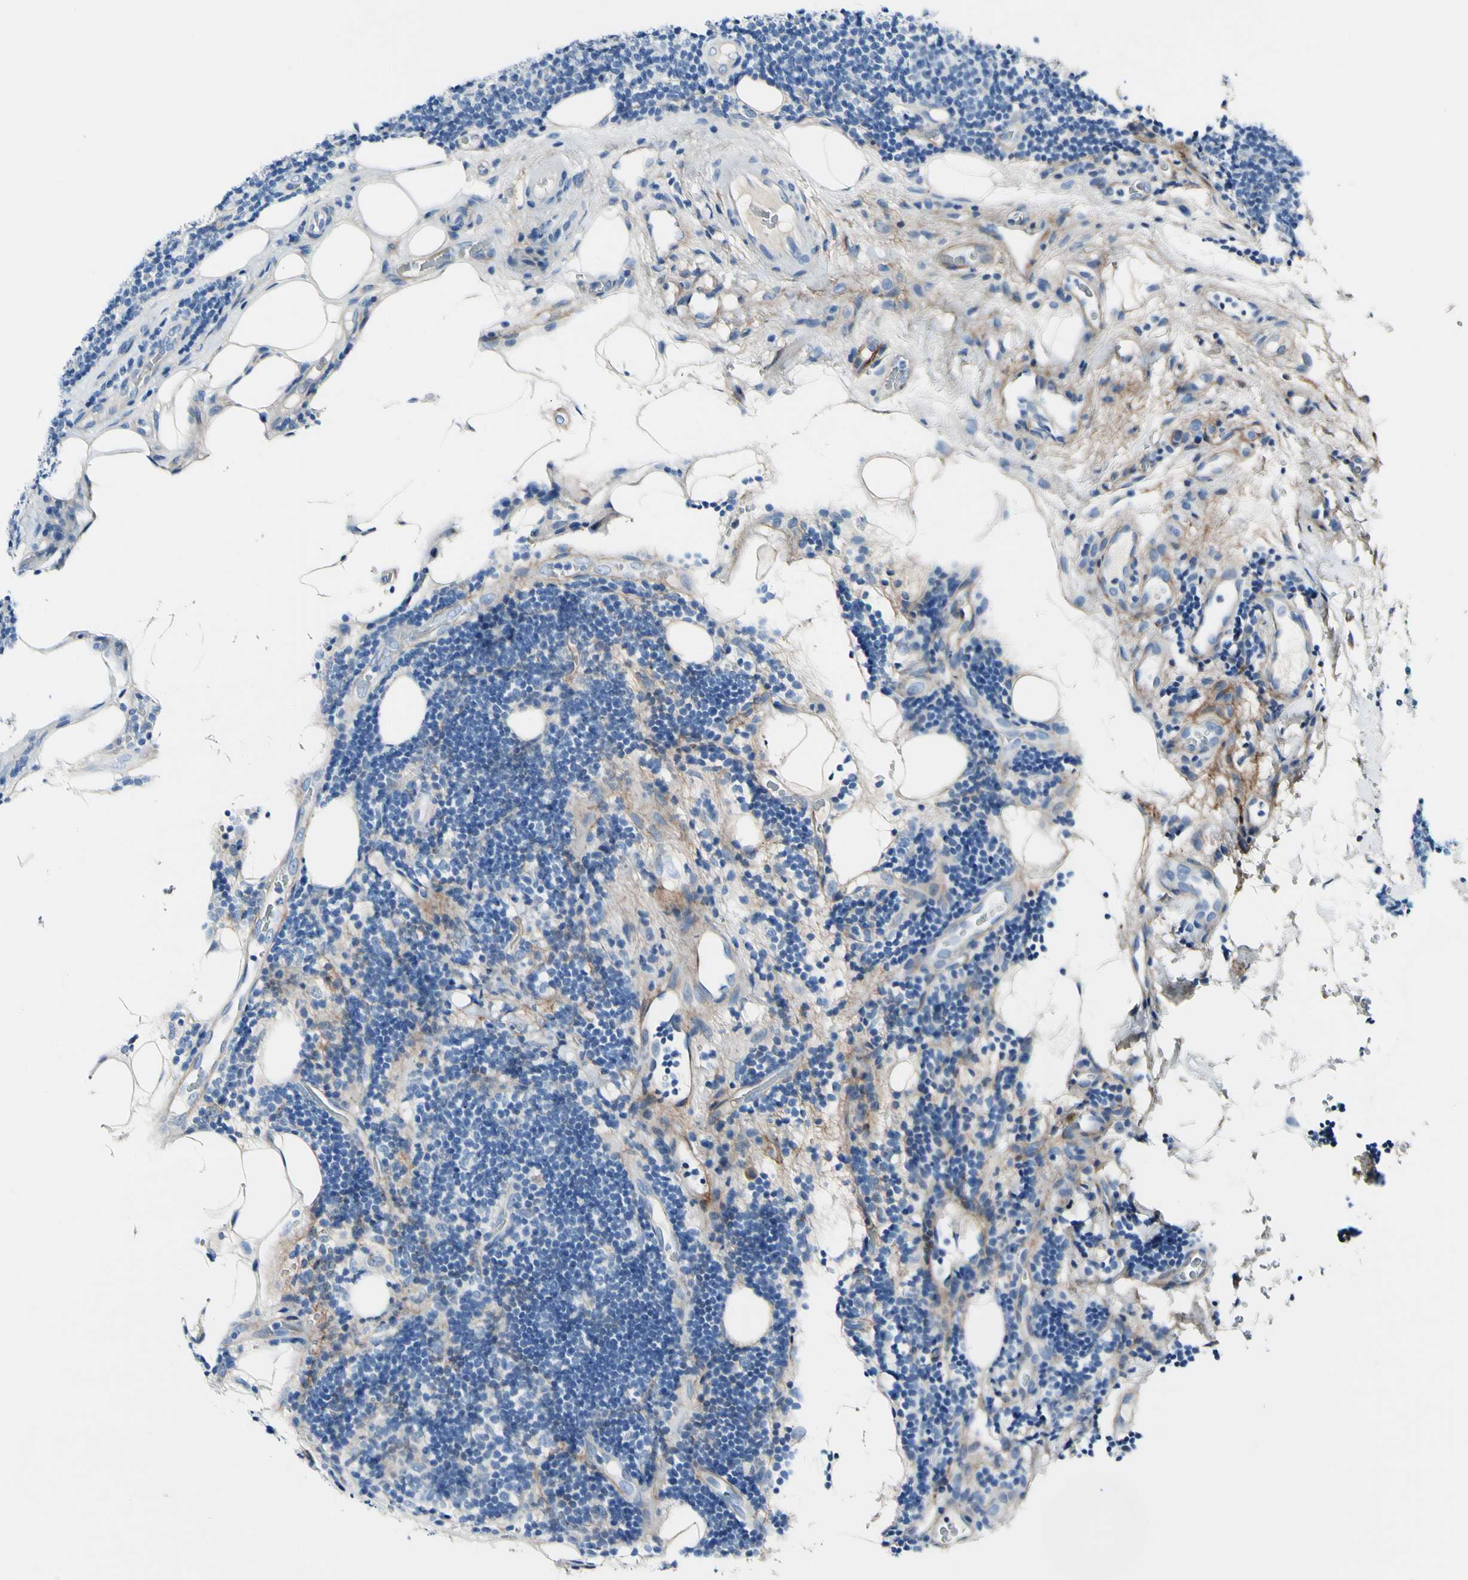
{"staining": {"intensity": "negative", "quantity": "none", "location": "none"}, "tissue": "lymphoma", "cell_type": "Tumor cells", "image_type": "cancer", "snomed": [{"axis": "morphology", "description": "Malignant lymphoma, non-Hodgkin's type, Low grade"}, {"axis": "topography", "description": "Lymph node"}], "caption": "The immunohistochemistry micrograph has no significant expression in tumor cells of lymphoma tissue. Nuclei are stained in blue.", "gene": "COL6A3", "patient": {"sex": "male", "age": 83}}